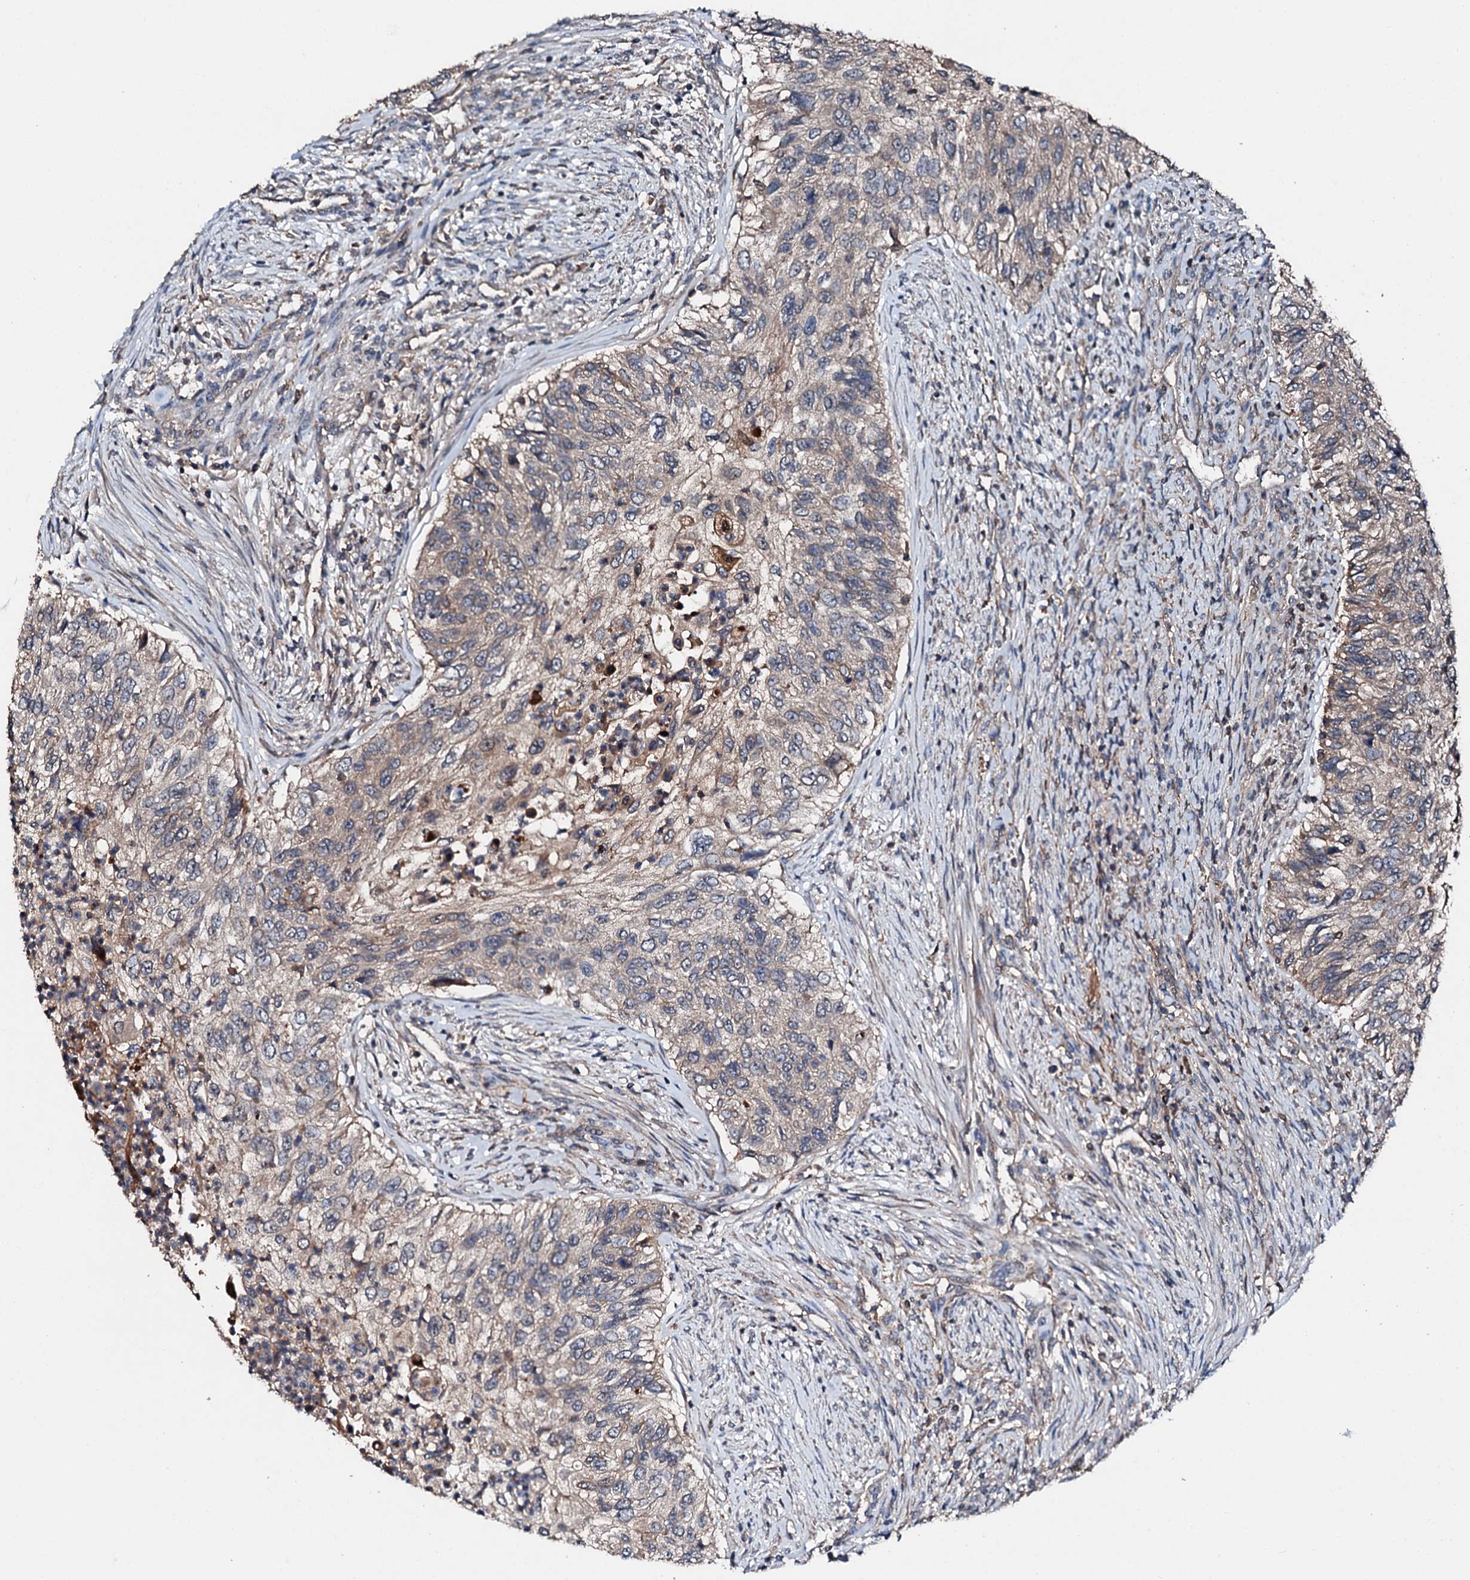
{"staining": {"intensity": "moderate", "quantity": "<25%", "location": "cytoplasmic/membranous"}, "tissue": "urothelial cancer", "cell_type": "Tumor cells", "image_type": "cancer", "snomed": [{"axis": "morphology", "description": "Urothelial carcinoma, High grade"}, {"axis": "topography", "description": "Urinary bladder"}], "caption": "Human urothelial cancer stained with a protein marker shows moderate staining in tumor cells.", "gene": "FGD4", "patient": {"sex": "female", "age": 60}}